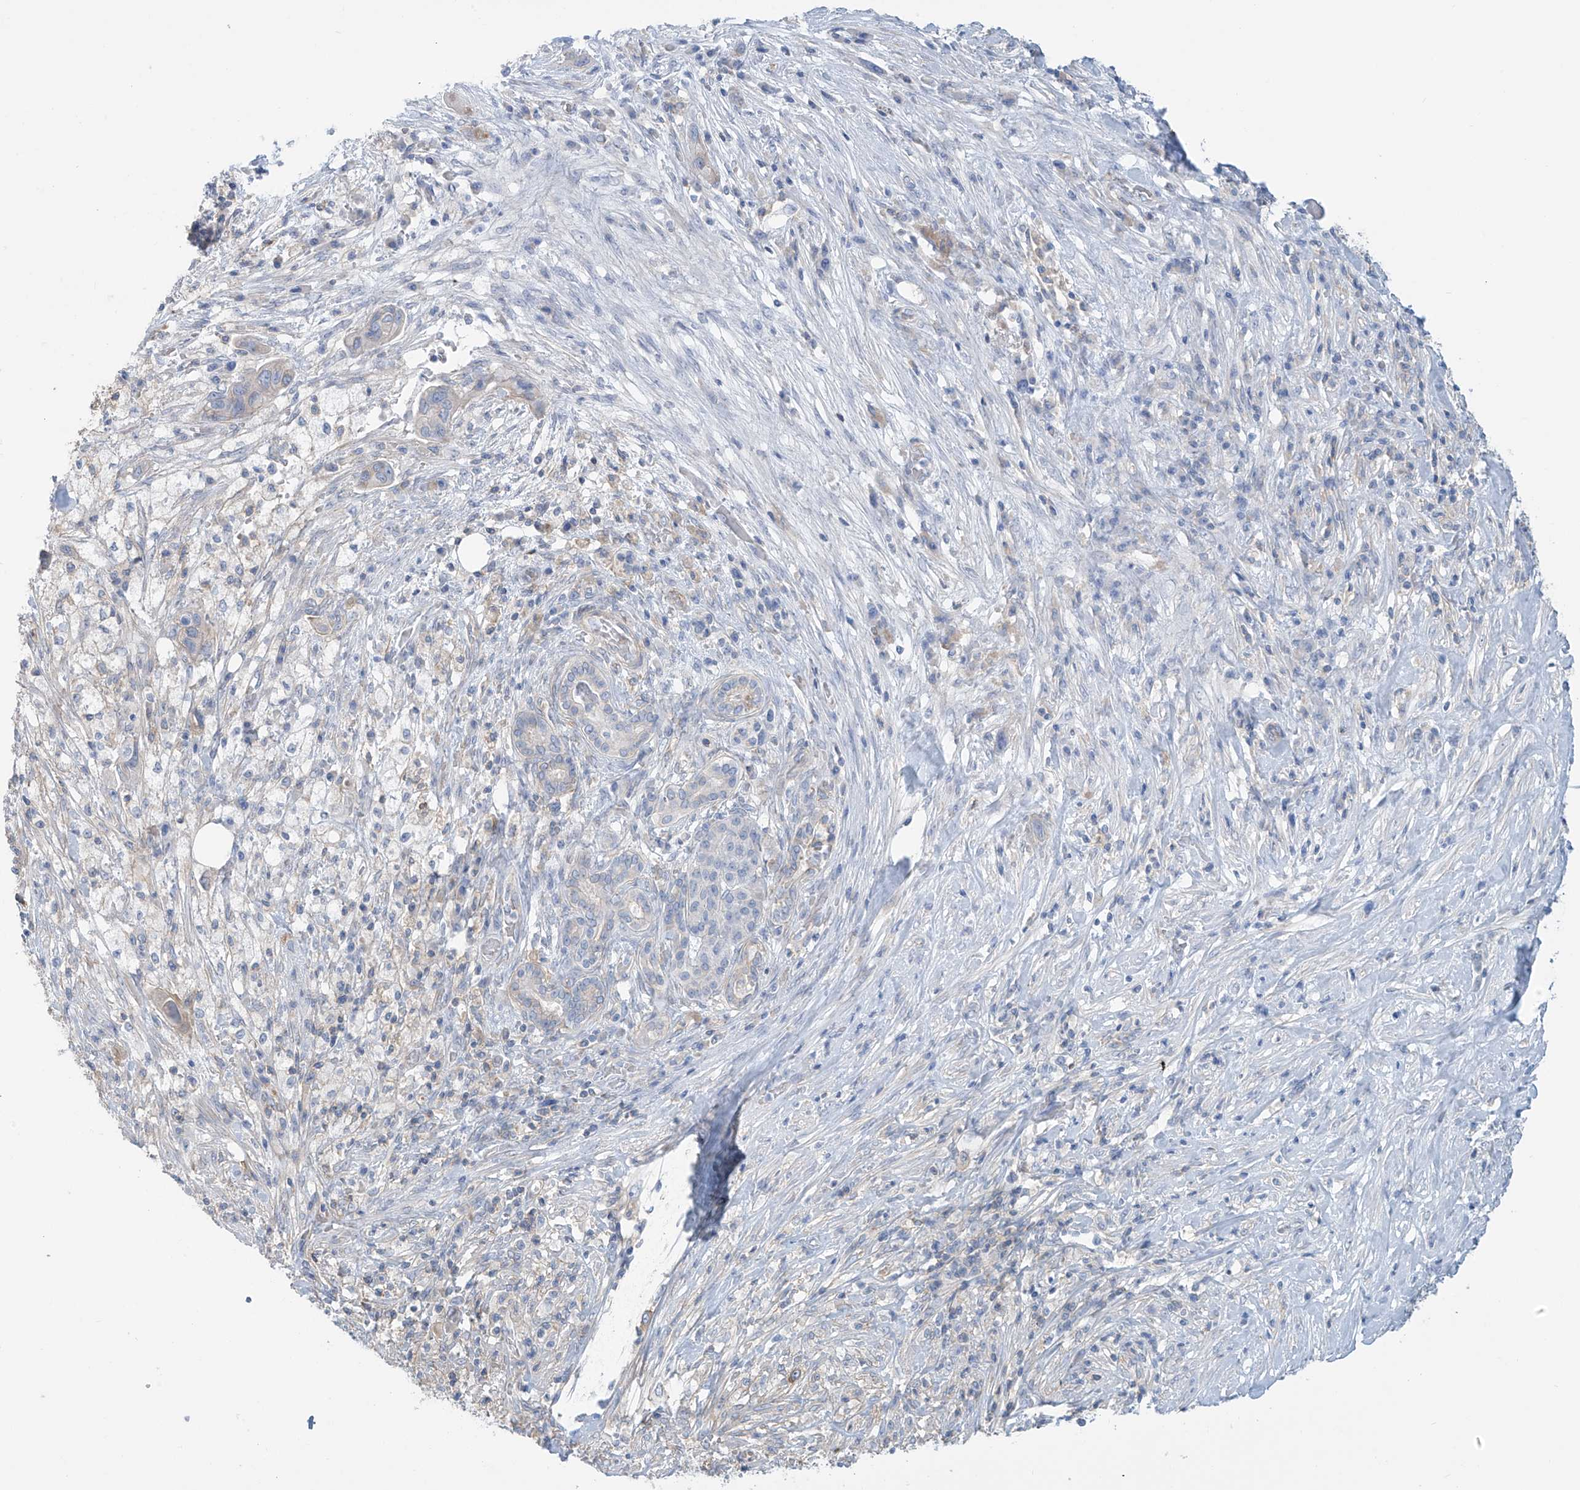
{"staining": {"intensity": "weak", "quantity": "<25%", "location": "cytoplasmic/membranous"}, "tissue": "pancreatic cancer", "cell_type": "Tumor cells", "image_type": "cancer", "snomed": [{"axis": "morphology", "description": "Adenocarcinoma, NOS"}, {"axis": "topography", "description": "Pancreas"}], "caption": "Tumor cells show no significant protein expression in pancreatic cancer.", "gene": "ZNF846", "patient": {"sex": "female", "age": 73}}